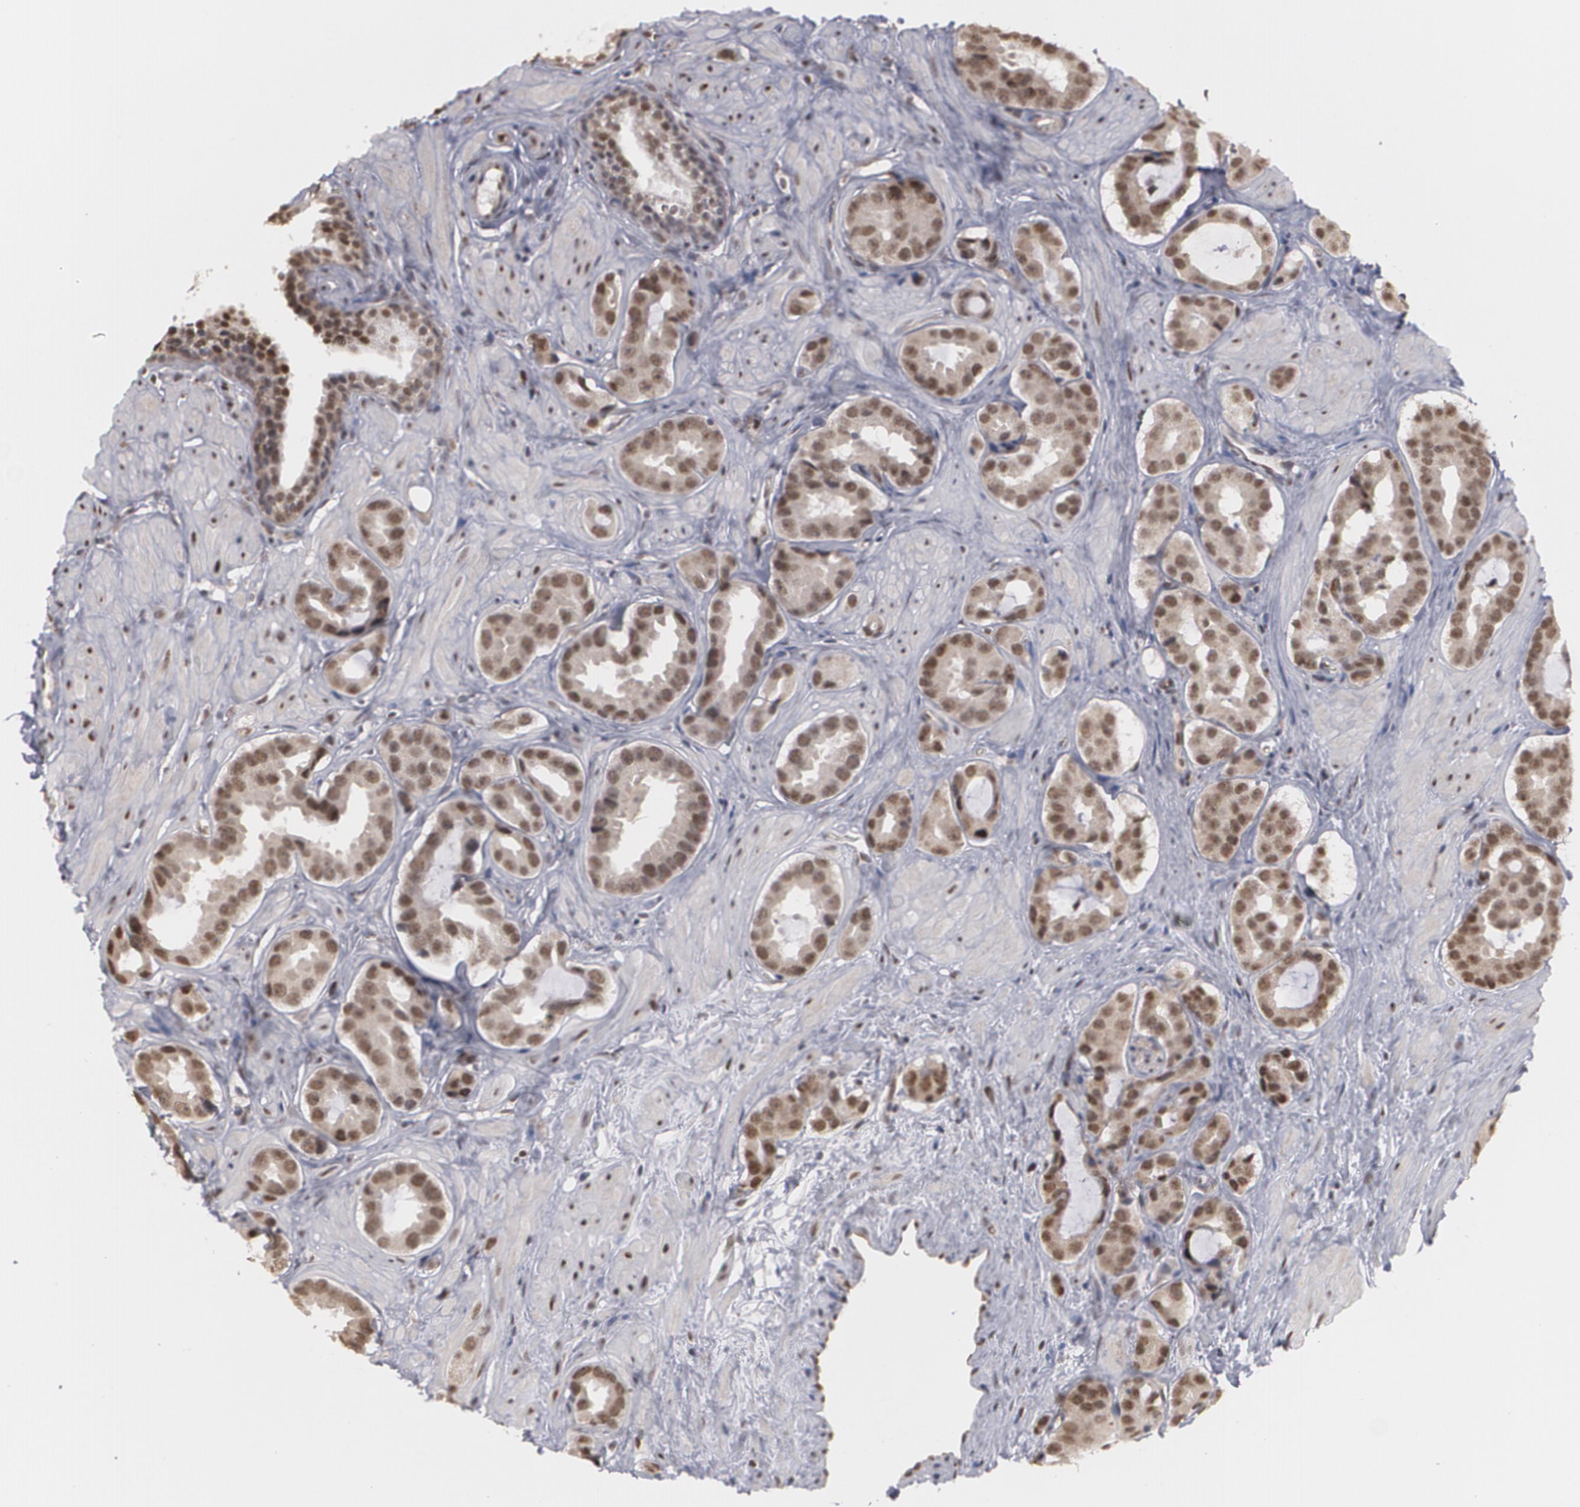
{"staining": {"intensity": "moderate", "quantity": ">75%", "location": "cytoplasmic/membranous,nuclear"}, "tissue": "prostate cancer", "cell_type": "Tumor cells", "image_type": "cancer", "snomed": [{"axis": "morphology", "description": "Adenocarcinoma, Low grade"}, {"axis": "topography", "description": "Prostate"}], "caption": "Protein expression analysis of human prostate cancer (adenocarcinoma (low-grade)) reveals moderate cytoplasmic/membranous and nuclear positivity in approximately >75% of tumor cells. (Stains: DAB (3,3'-diaminobenzidine) in brown, nuclei in blue, Microscopy: brightfield microscopy at high magnification).", "gene": "ZNF75A", "patient": {"sex": "male", "age": 59}}